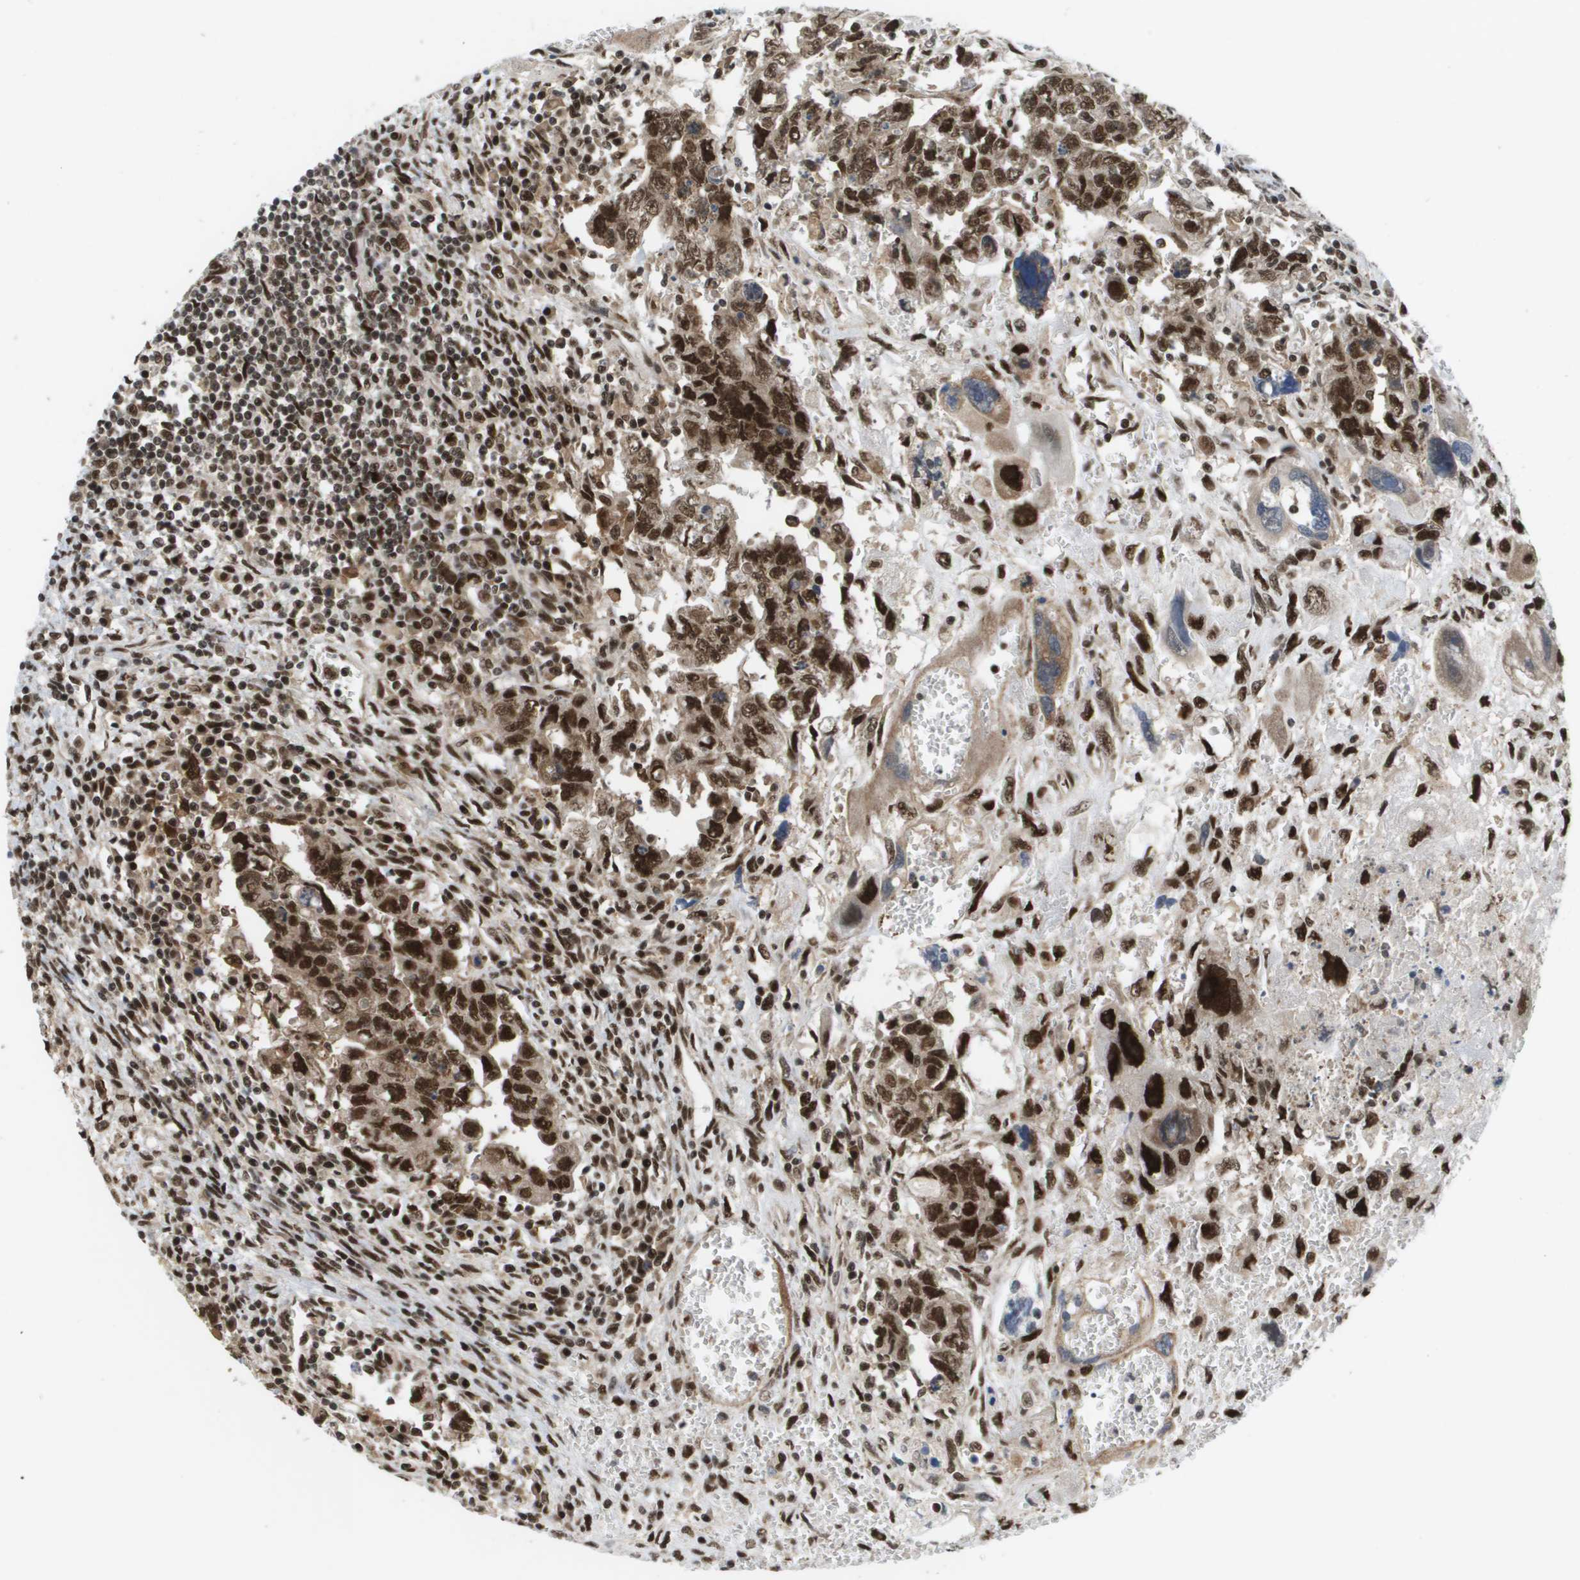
{"staining": {"intensity": "strong", "quantity": ">75%", "location": "cytoplasmic/membranous,nuclear"}, "tissue": "testis cancer", "cell_type": "Tumor cells", "image_type": "cancer", "snomed": [{"axis": "morphology", "description": "Carcinoma, Embryonal, NOS"}, {"axis": "topography", "description": "Testis"}], "caption": "Immunohistochemical staining of testis cancer (embryonal carcinoma) displays strong cytoplasmic/membranous and nuclear protein expression in about >75% of tumor cells. The staining was performed using DAB (3,3'-diaminobenzidine) to visualize the protein expression in brown, while the nuclei were stained in blue with hematoxylin (Magnification: 20x).", "gene": "PRCC", "patient": {"sex": "male", "age": 28}}